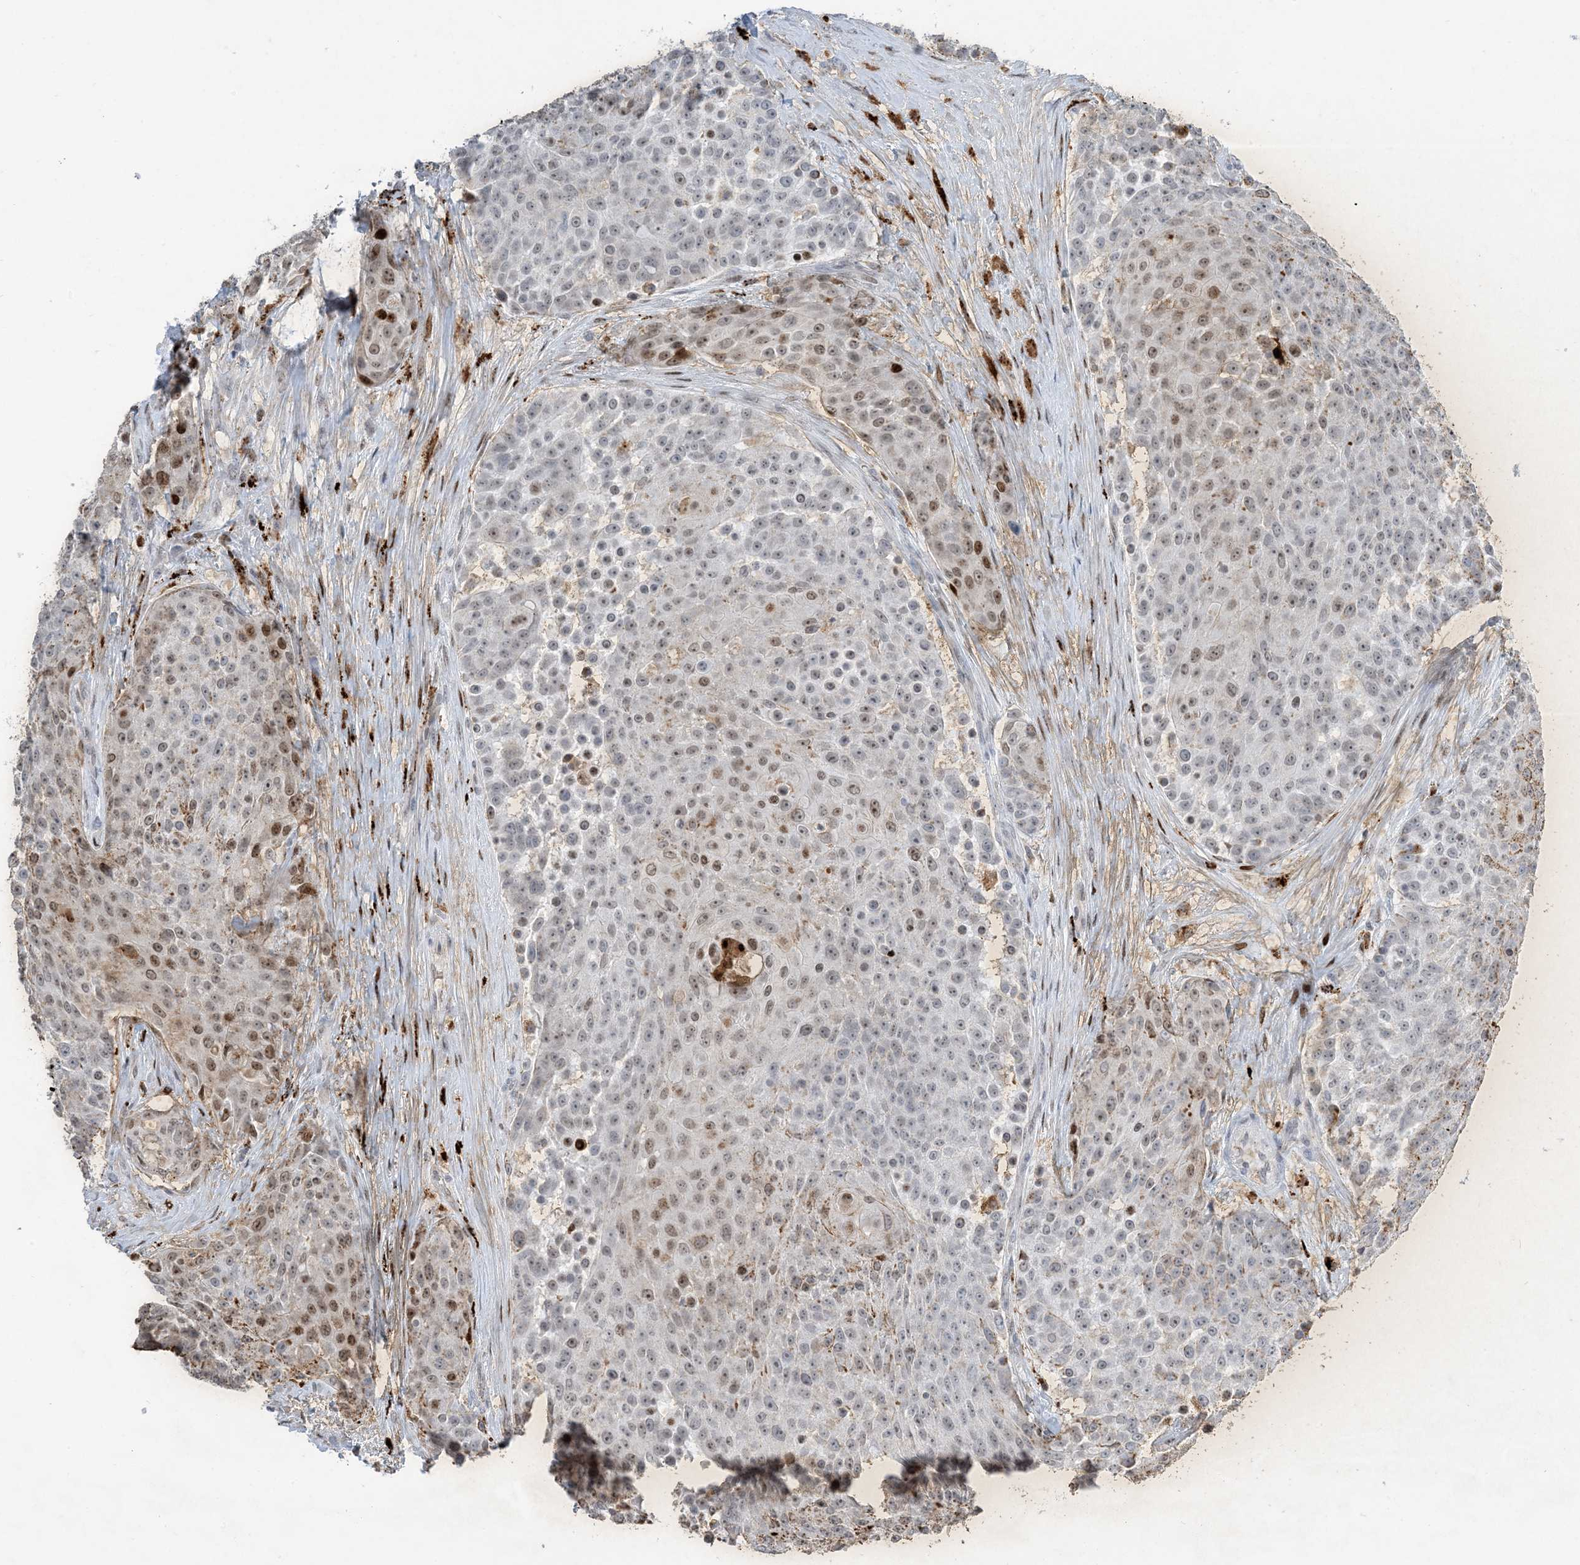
{"staining": {"intensity": "moderate", "quantity": "<25%", "location": "nuclear"}, "tissue": "urothelial cancer", "cell_type": "Tumor cells", "image_type": "cancer", "snomed": [{"axis": "morphology", "description": "Urothelial carcinoma, High grade"}, {"axis": "topography", "description": "Urinary bladder"}], "caption": "Urothelial cancer stained with IHC displays moderate nuclear positivity in about <25% of tumor cells. The staining was performed using DAB (3,3'-diaminobenzidine) to visualize the protein expression in brown, while the nuclei were stained in blue with hematoxylin (Magnification: 20x).", "gene": "SLC25A53", "patient": {"sex": "female", "age": 63}}